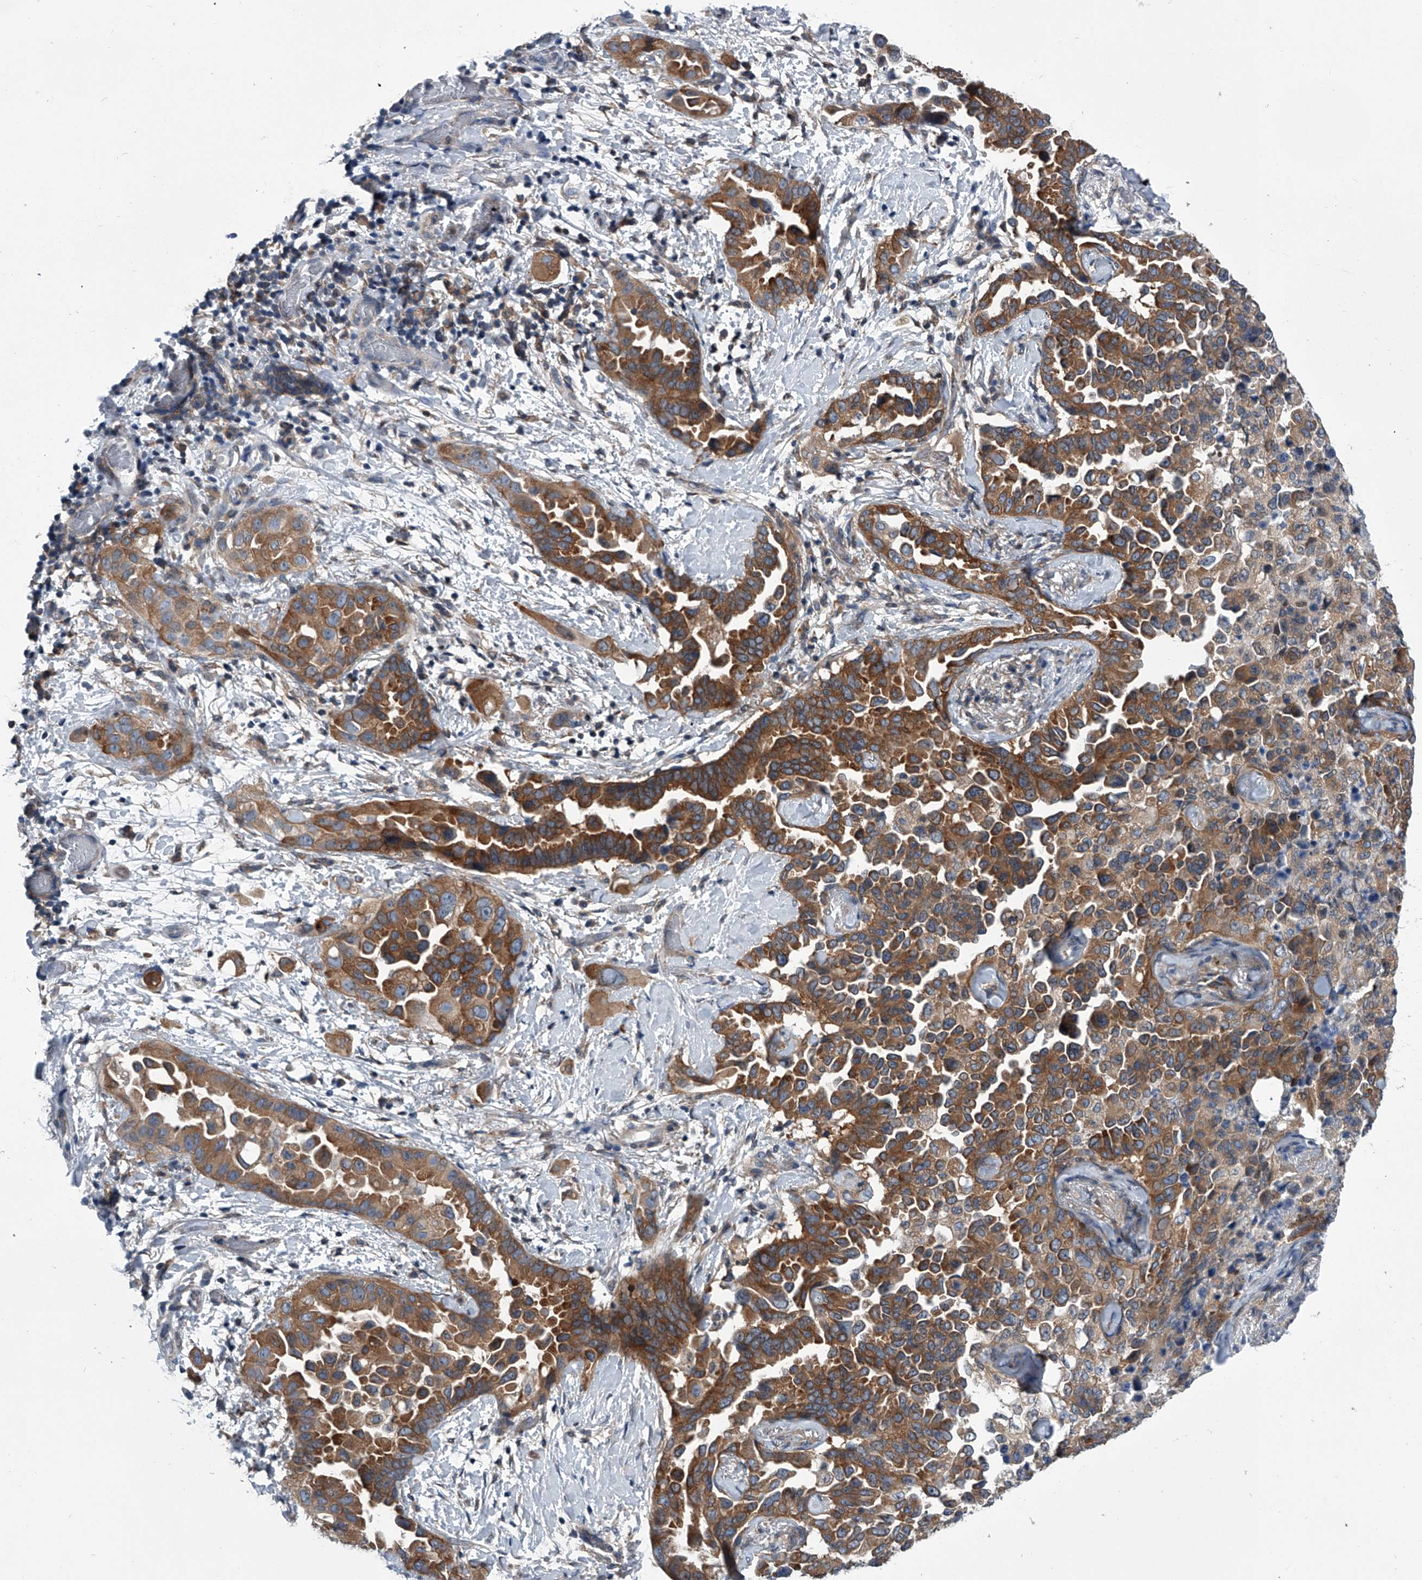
{"staining": {"intensity": "strong", "quantity": ">75%", "location": "cytoplasmic/membranous"}, "tissue": "lung cancer", "cell_type": "Tumor cells", "image_type": "cancer", "snomed": [{"axis": "morphology", "description": "Adenocarcinoma, NOS"}, {"axis": "topography", "description": "Lung"}], "caption": "Brown immunohistochemical staining in lung adenocarcinoma demonstrates strong cytoplasmic/membranous positivity in about >75% of tumor cells. (DAB (3,3'-diaminobenzidine) IHC, brown staining for protein, blue staining for nuclei).", "gene": "PPP2R5D", "patient": {"sex": "female", "age": 67}}